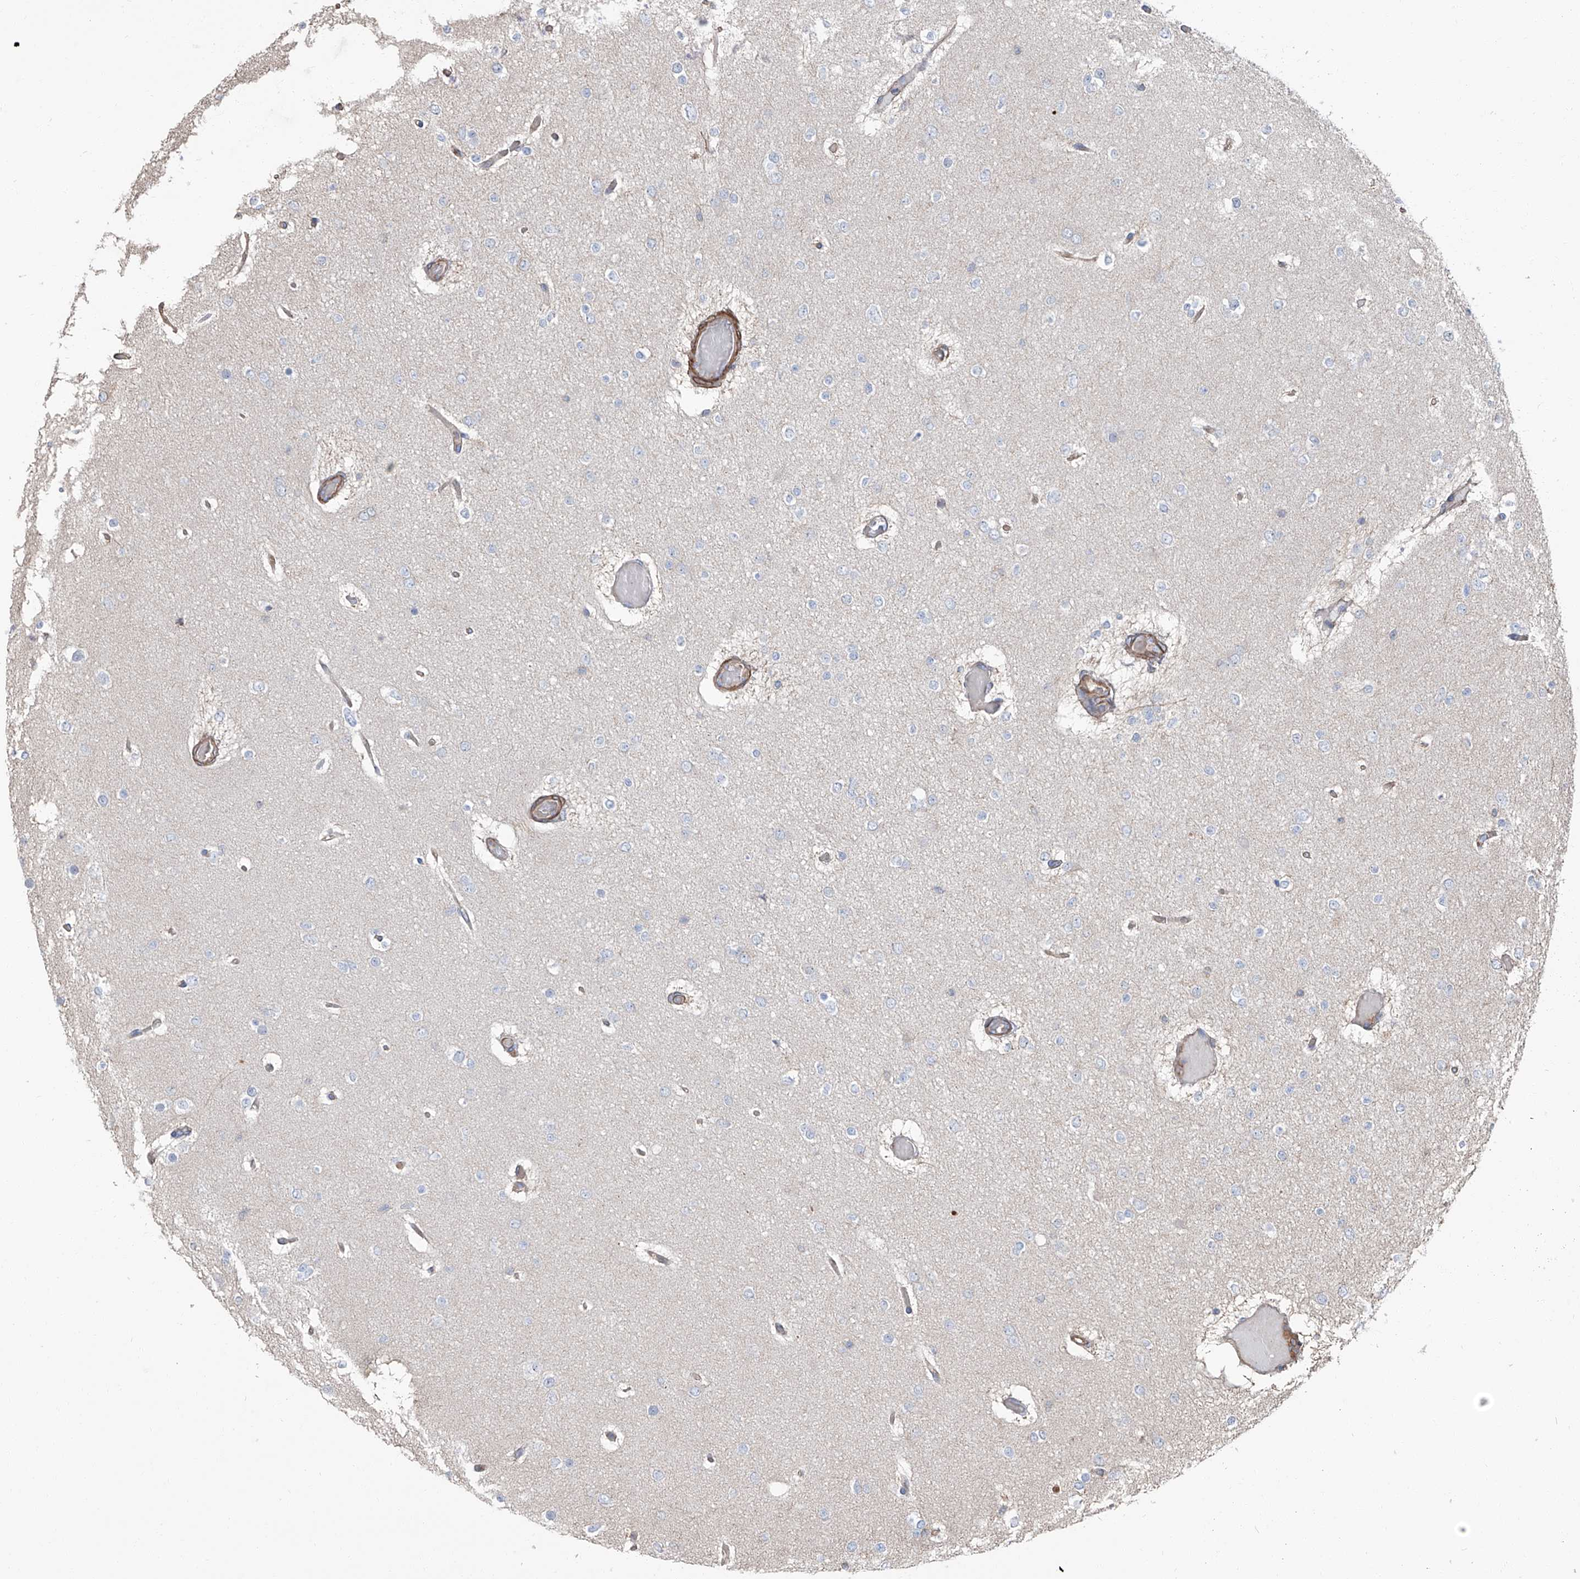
{"staining": {"intensity": "negative", "quantity": "none", "location": "none"}, "tissue": "glioma", "cell_type": "Tumor cells", "image_type": "cancer", "snomed": [{"axis": "morphology", "description": "Glioma, malignant, Low grade"}, {"axis": "topography", "description": "Brain"}], "caption": "The immunohistochemistry (IHC) micrograph has no significant expression in tumor cells of malignant glioma (low-grade) tissue.", "gene": "PIEZO2", "patient": {"sex": "female", "age": 22}}